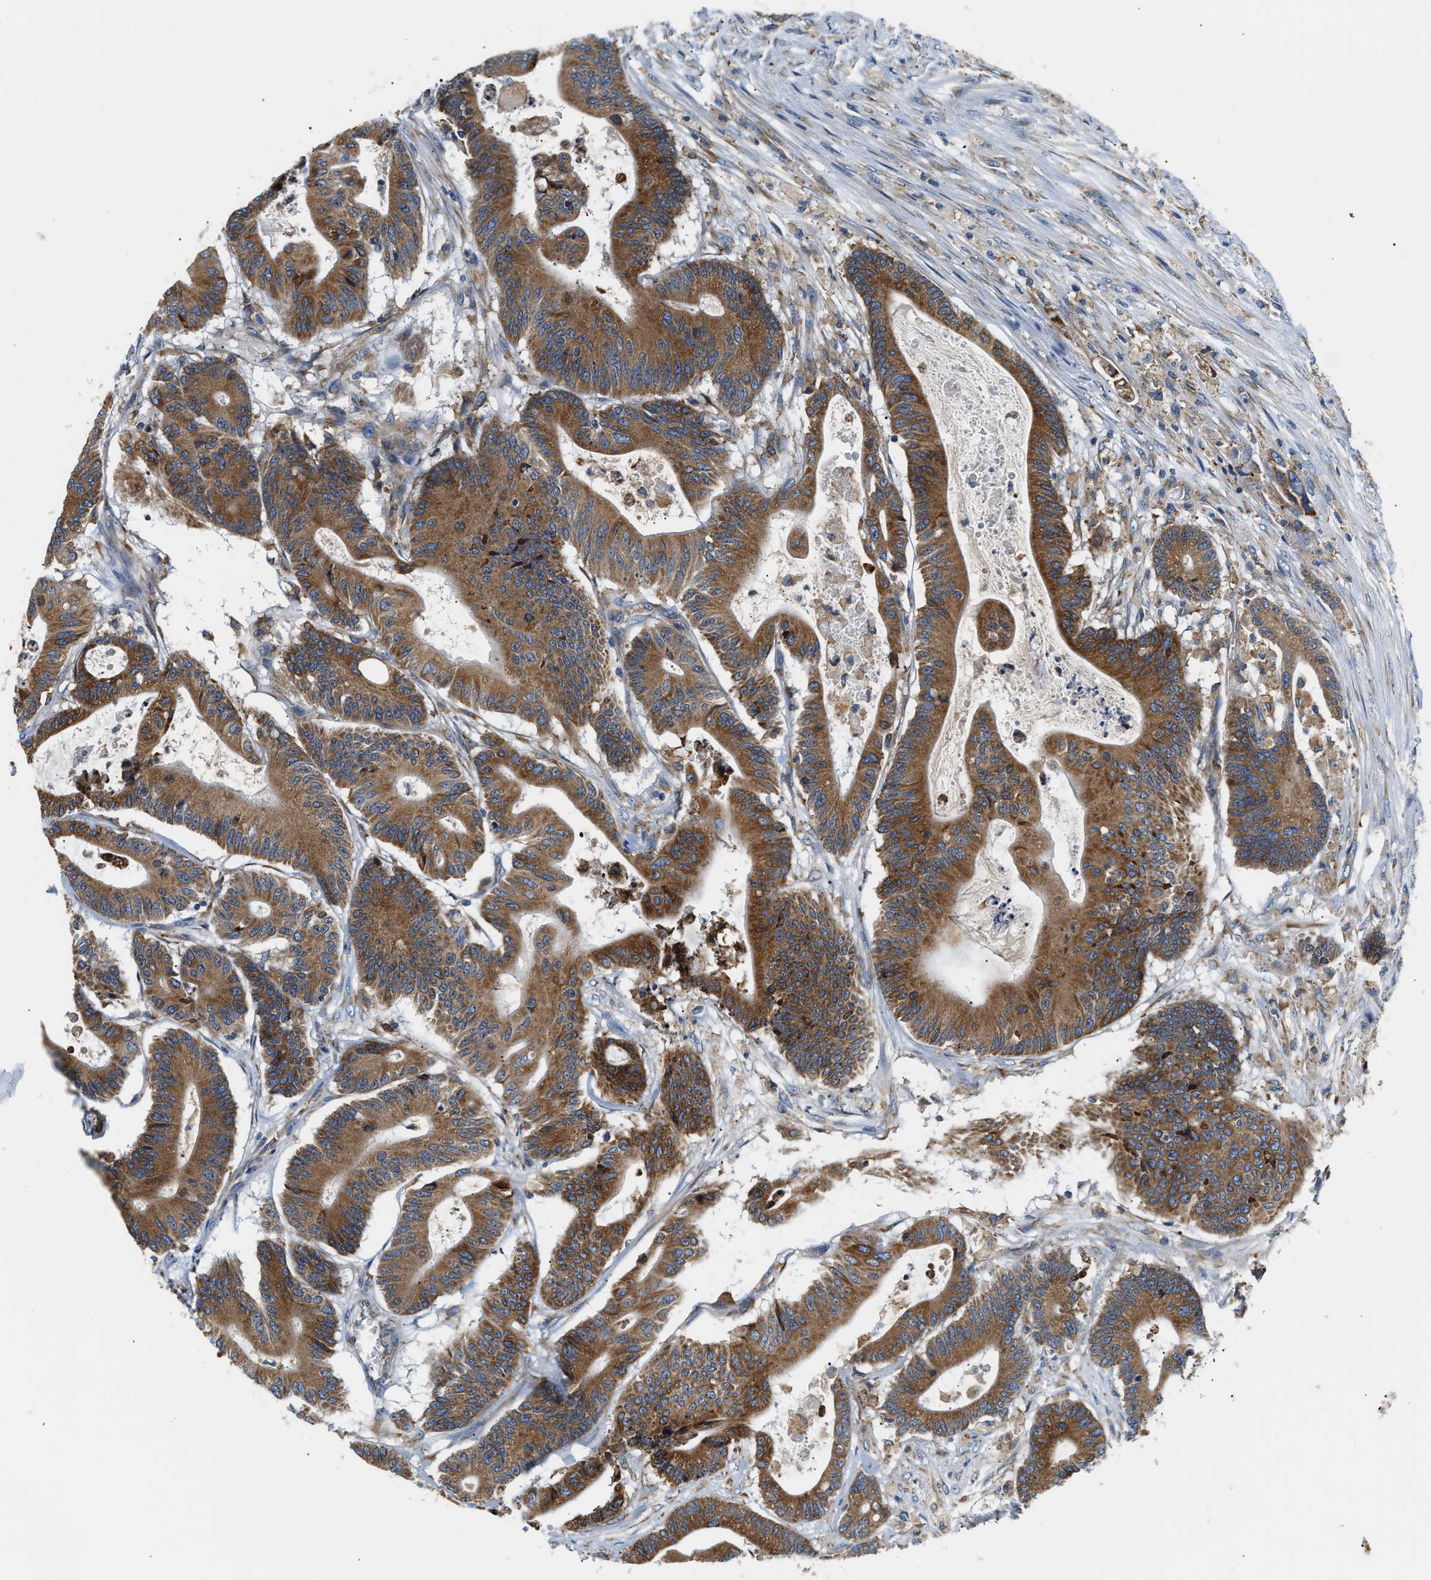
{"staining": {"intensity": "strong", "quantity": ">75%", "location": "cytoplasmic/membranous"}, "tissue": "colorectal cancer", "cell_type": "Tumor cells", "image_type": "cancer", "snomed": [{"axis": "morphology", "description": "Adenocarcinoma, NOS"}, {"axis": "topography", "description": "Colon"}], "caption": "IHC (DAB) staining of adenocarcinoma (colorectal) shows strong cytoplasmic/membranous protein staining in about >75% of tumor cells.", "gene": "HDHD3", "patient": {"sex": "female", "age": 84}}